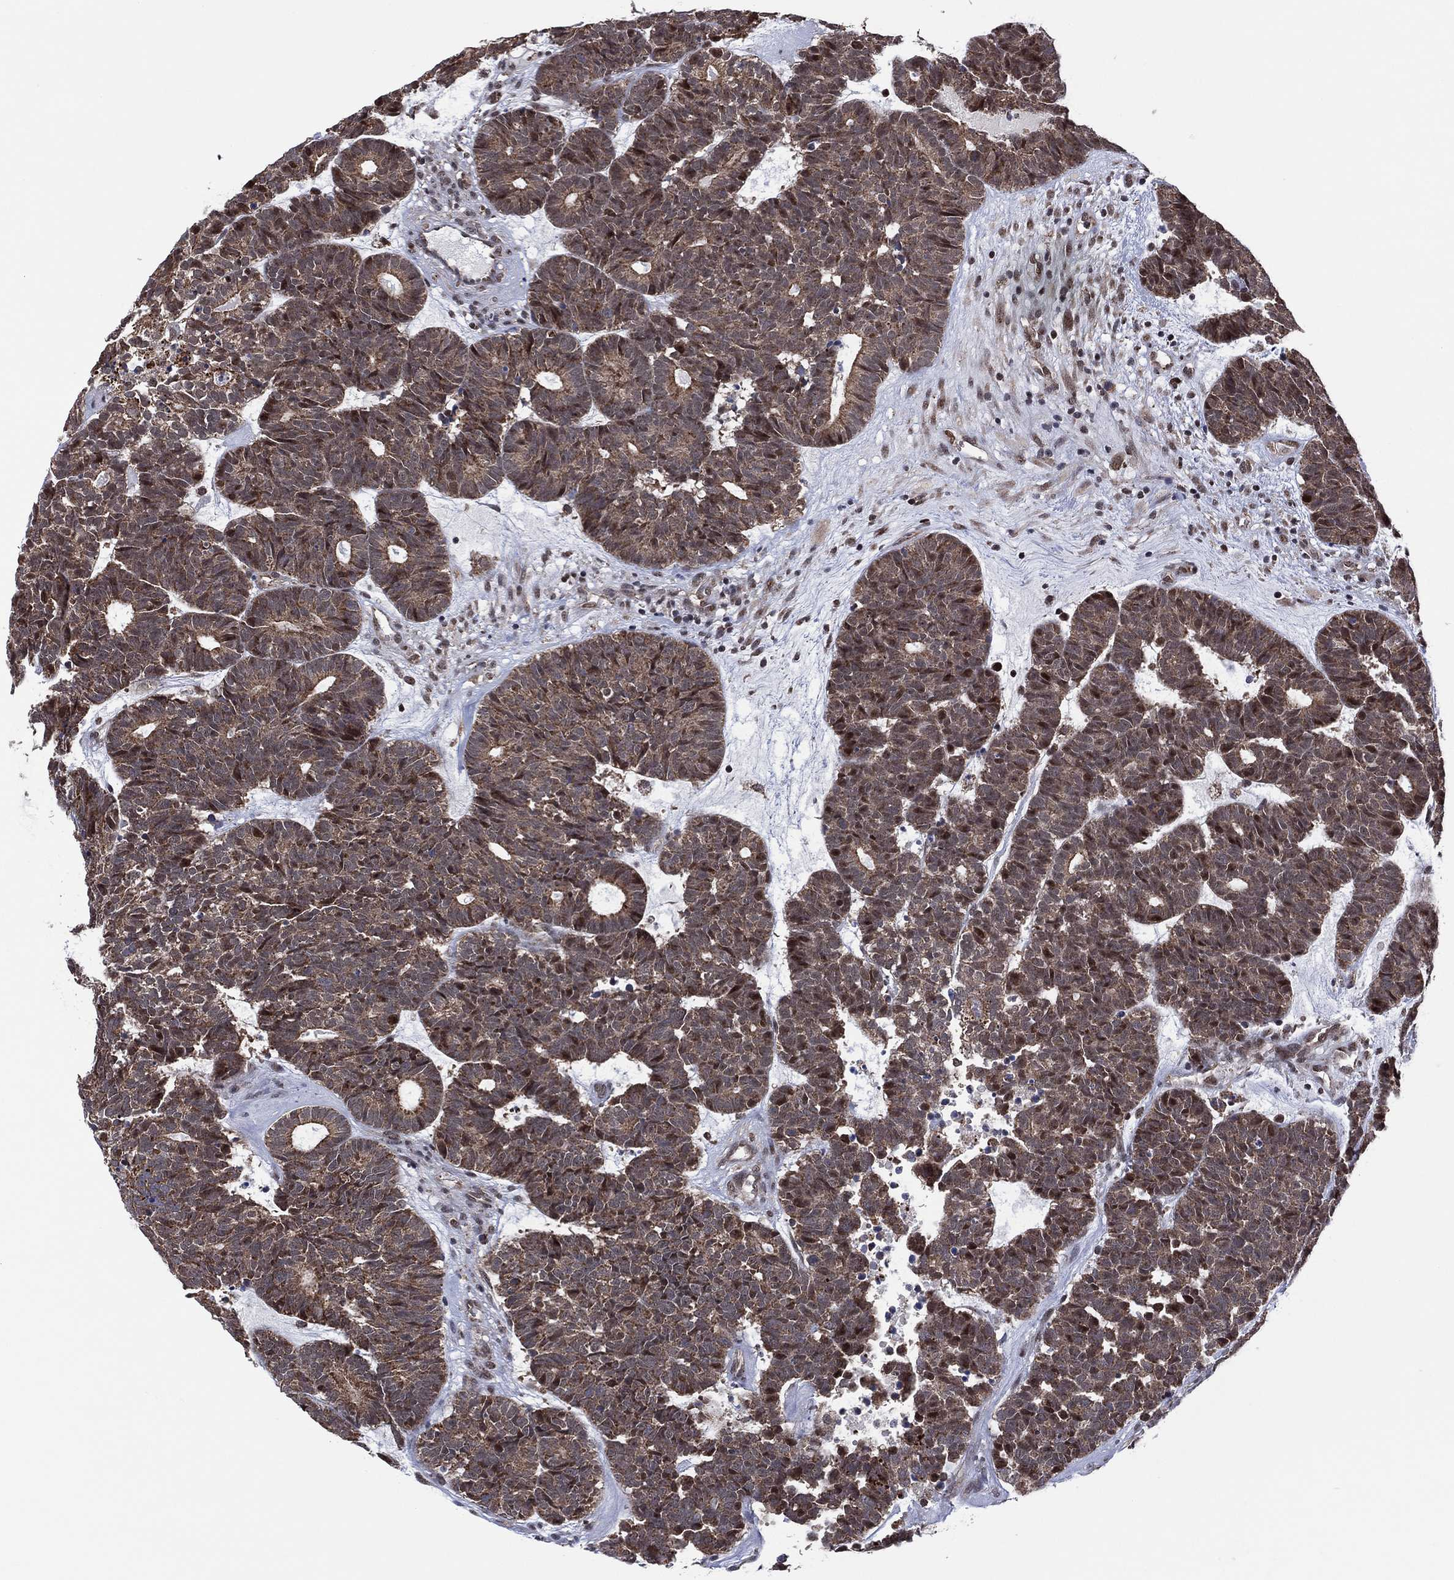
{"staining": {"intensity": "moderate", "quantity": ">75%", "location": "cytoplasmic/membranous"}, "tissue": "head and neck cancer", "cell_type": "Tumor cells", "image_type": "cancer", "snomed": [{"axis": "morphology", "description": "Adenocarcinoma, NOS"}, {"axis": "topography", "description": "Head-Neck"}], "caption": "Human head and neck adenocarcinoma stained with a protein marker exhibits moderate staining in tumor cells.", "gene": "PIDD1", "patient": {"sex": "female", "age": 81}}